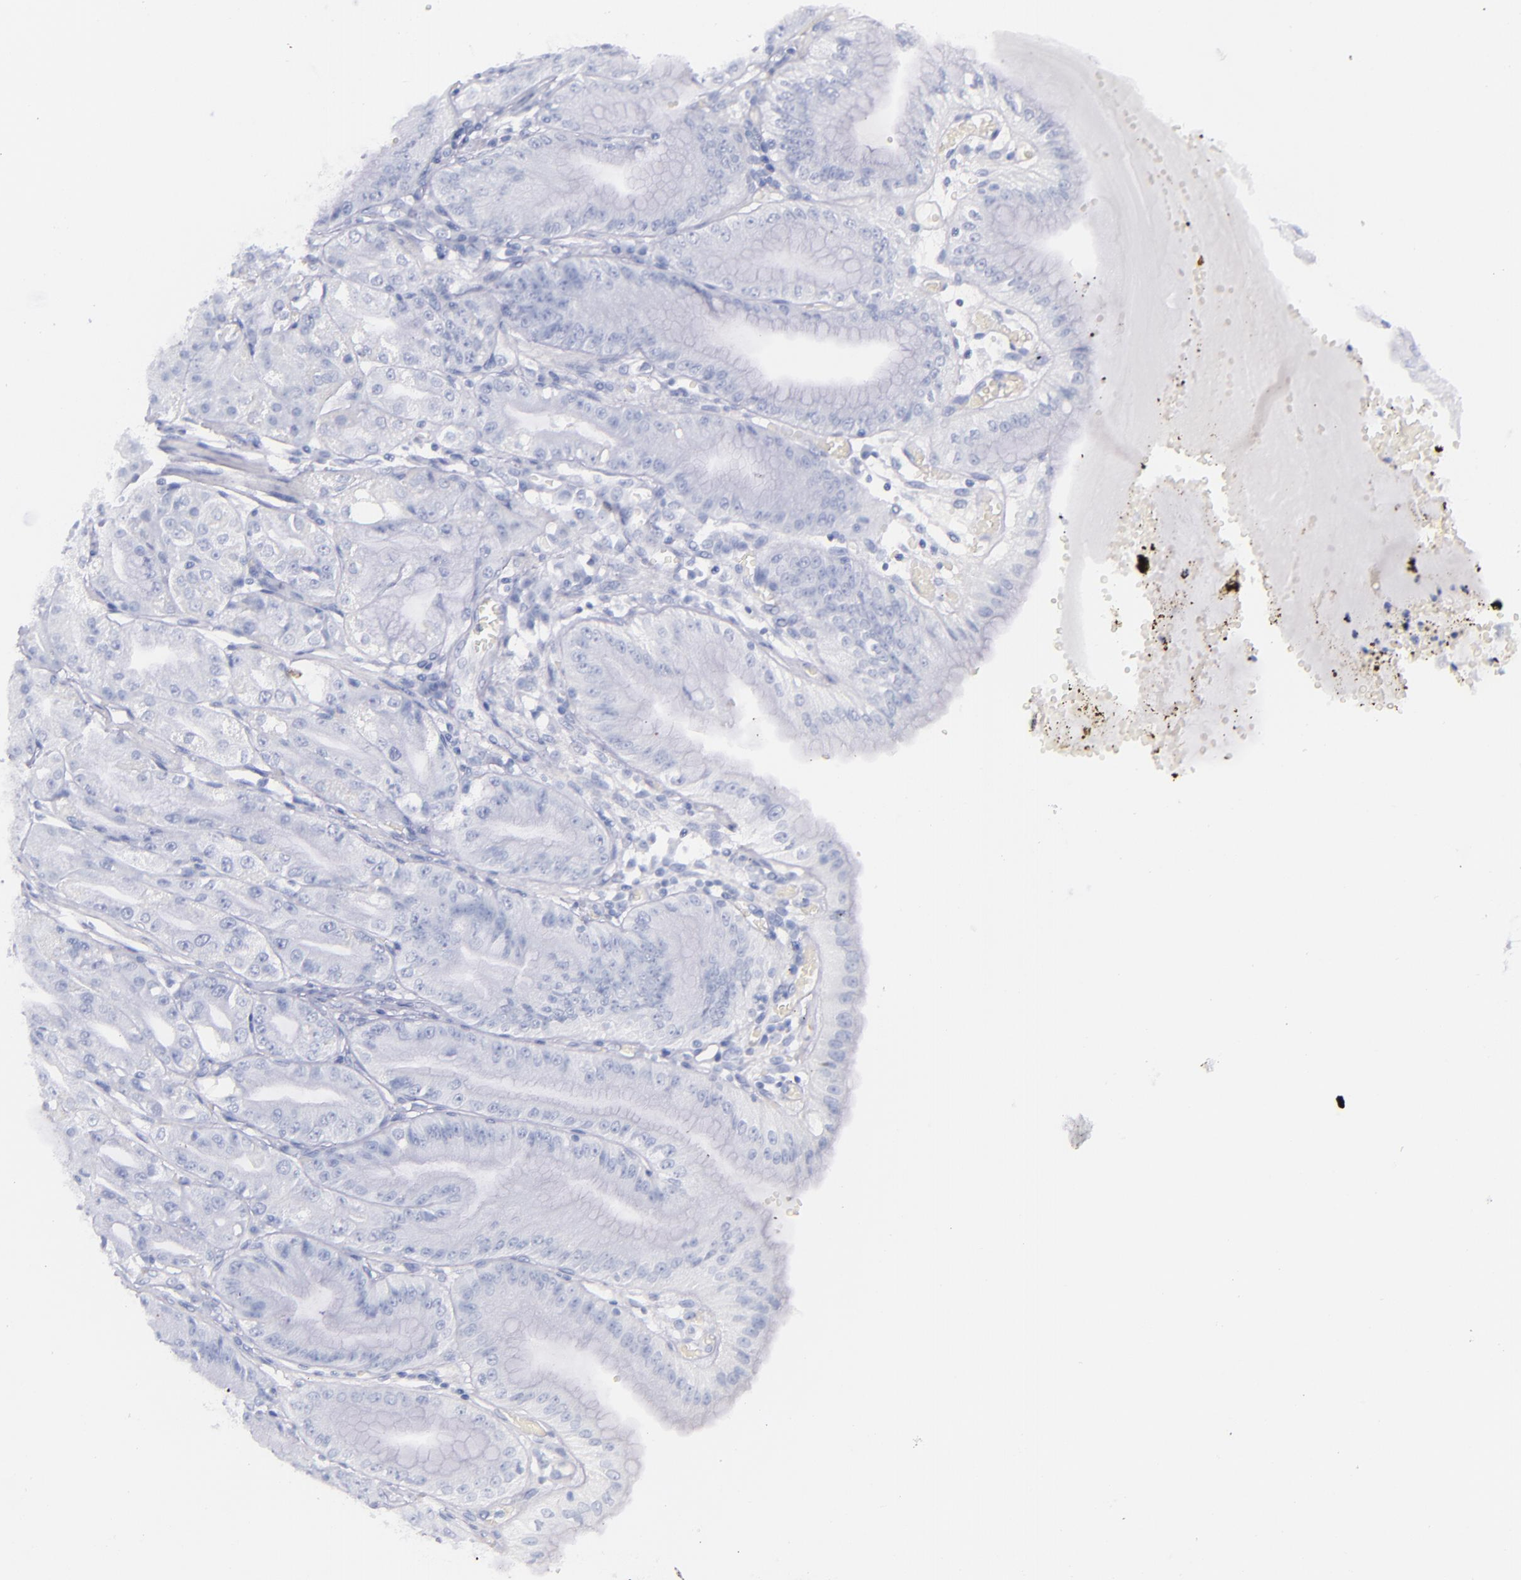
{"staining": {"intensity": "negative", "quantity": "none", "location": "none"}, "tissue": "stomach", "cell_type": "Glandular cells", "image_type": "normal", "snomed": [{"axis": "morphology", "description": "Normal tissue, NOS"}, {"axis": "topography", "description": "Stomach, lower"}], "caption": "This micrograph is of benign stomach stained with immunohistochemistry (IHC) to label a protein in brown with the nuclei are counter-stained blue. There is no staining in glandular cells. The staining is performed using DAB brown chromogen with nuclei counter-stained in using hematoxylin.", "gene": "LAG3", "patient": {"sex": "male", "age": 71}}